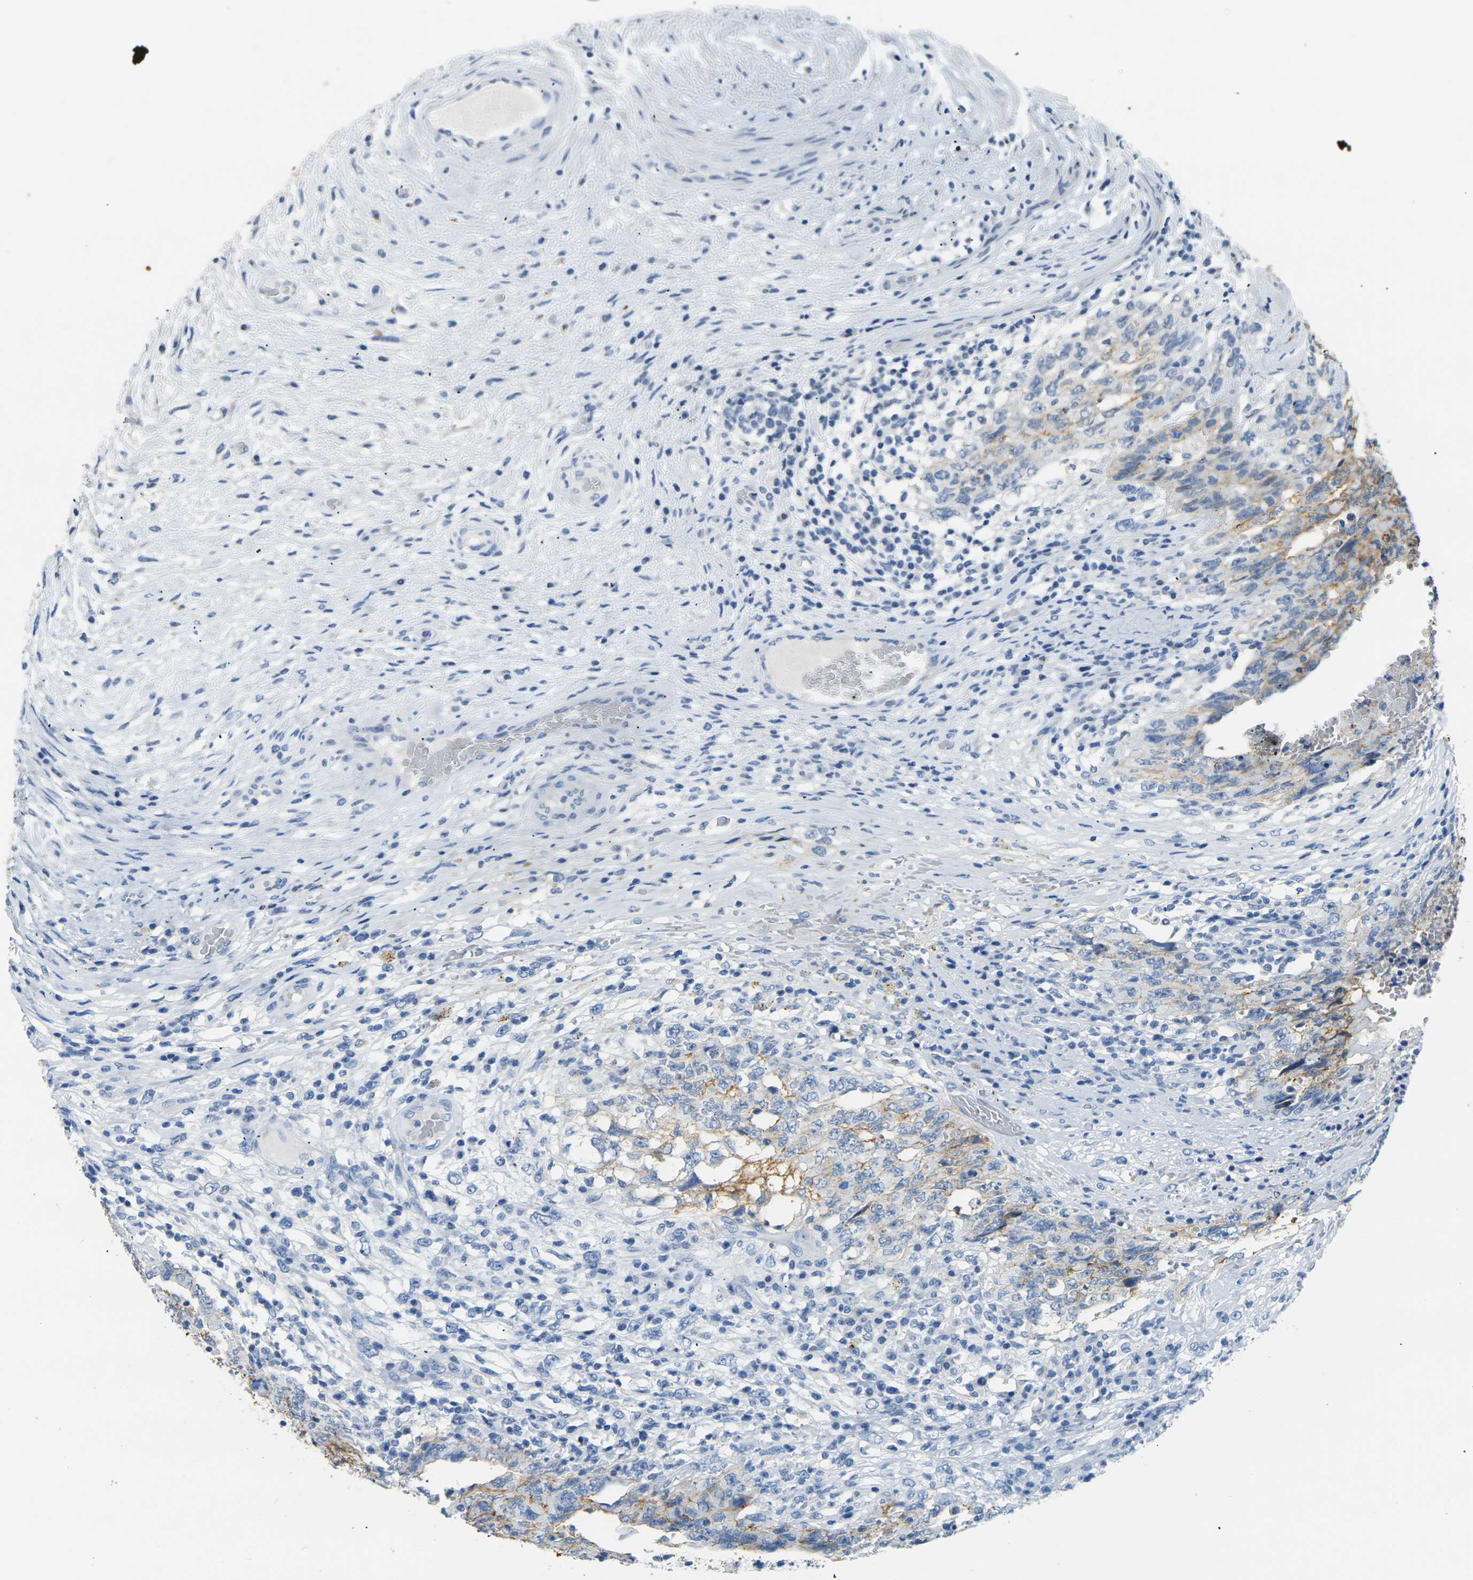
{"staining": {"intensity": "moderate", "quantity": ">75%", "location": "cytoplasmic/membranous"}, "tissue": "testis cancer", "cell_type": "Tumor cells", "image_type": "cancer", "snomed": [{"axis": "morphology", "description": "Carcinoma, Embryonal, NOS"}, {"axis": "topography", "description": "Testis"}], "caption": "IHC staining of testis cancer (embryonal carcinoma), which demonstrates medium levels of moderate cytoplasmic/membranous staining in approximately >75% of tumor cells indicating moderate cytoplasmic/membranous protein positivity. The staining was performed using DAB (brown) for protein detection and nuclei were counterstained in hematoxylin (blue).", "gene": "CLDN7", "patient": {"sex": "male", "age": 26}}